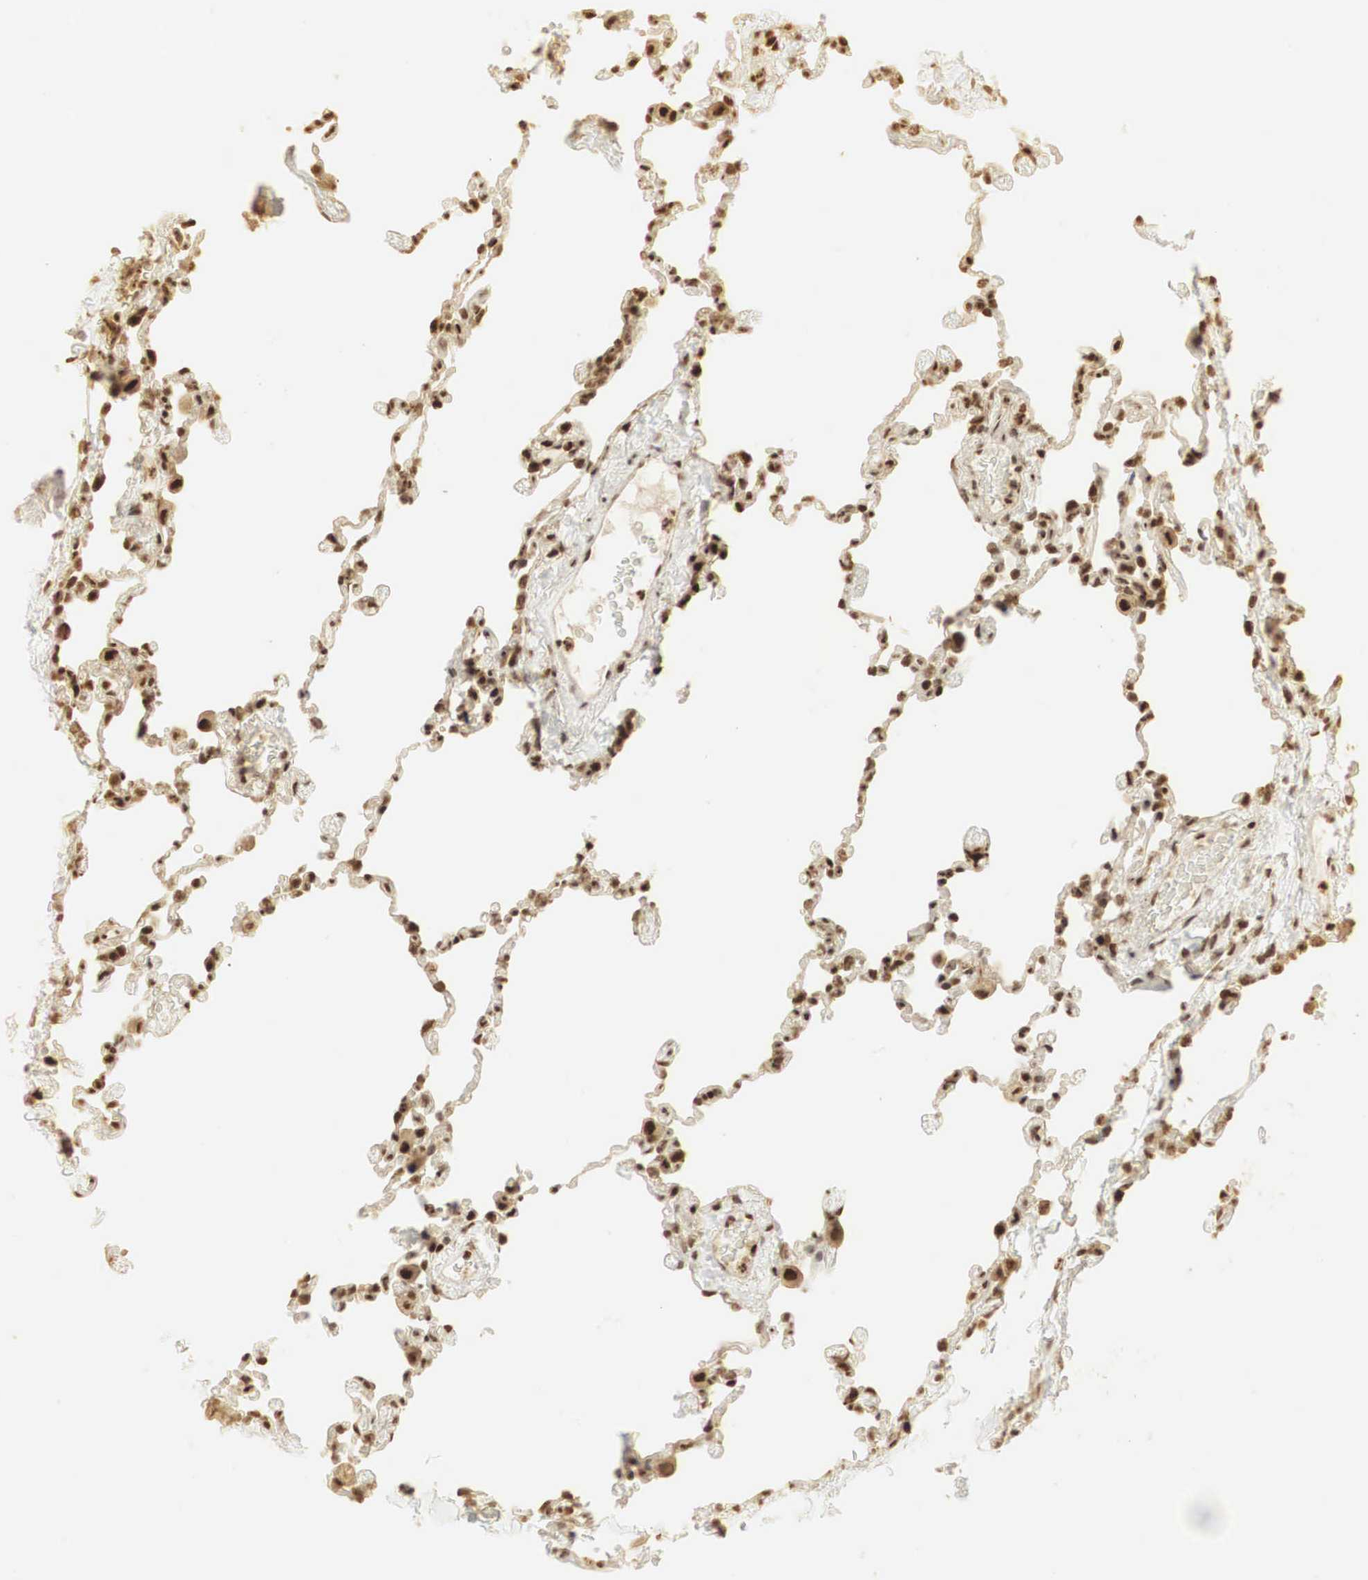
{"staining": {"intensity": "strong", "quantity": ">75%", "location": "cytoplasmic/membranous,nuclear"}, "tissue": "lung", "cell_type": "Alveolar cells", "image_type": "normal", "snomed": [{"axis": "morphology", "description": "Normal tissue, NOS"}, {"axis": "topography", "description": "Lung"}], "caption": "Brown immunohistochemical staining in benign human lung displays strong cytoplasmic/membranous,nuclear positivity in about >75% of alveolar cells.", "gene": "RNF113A", "patient": {"sex": "female", "age": 61}}